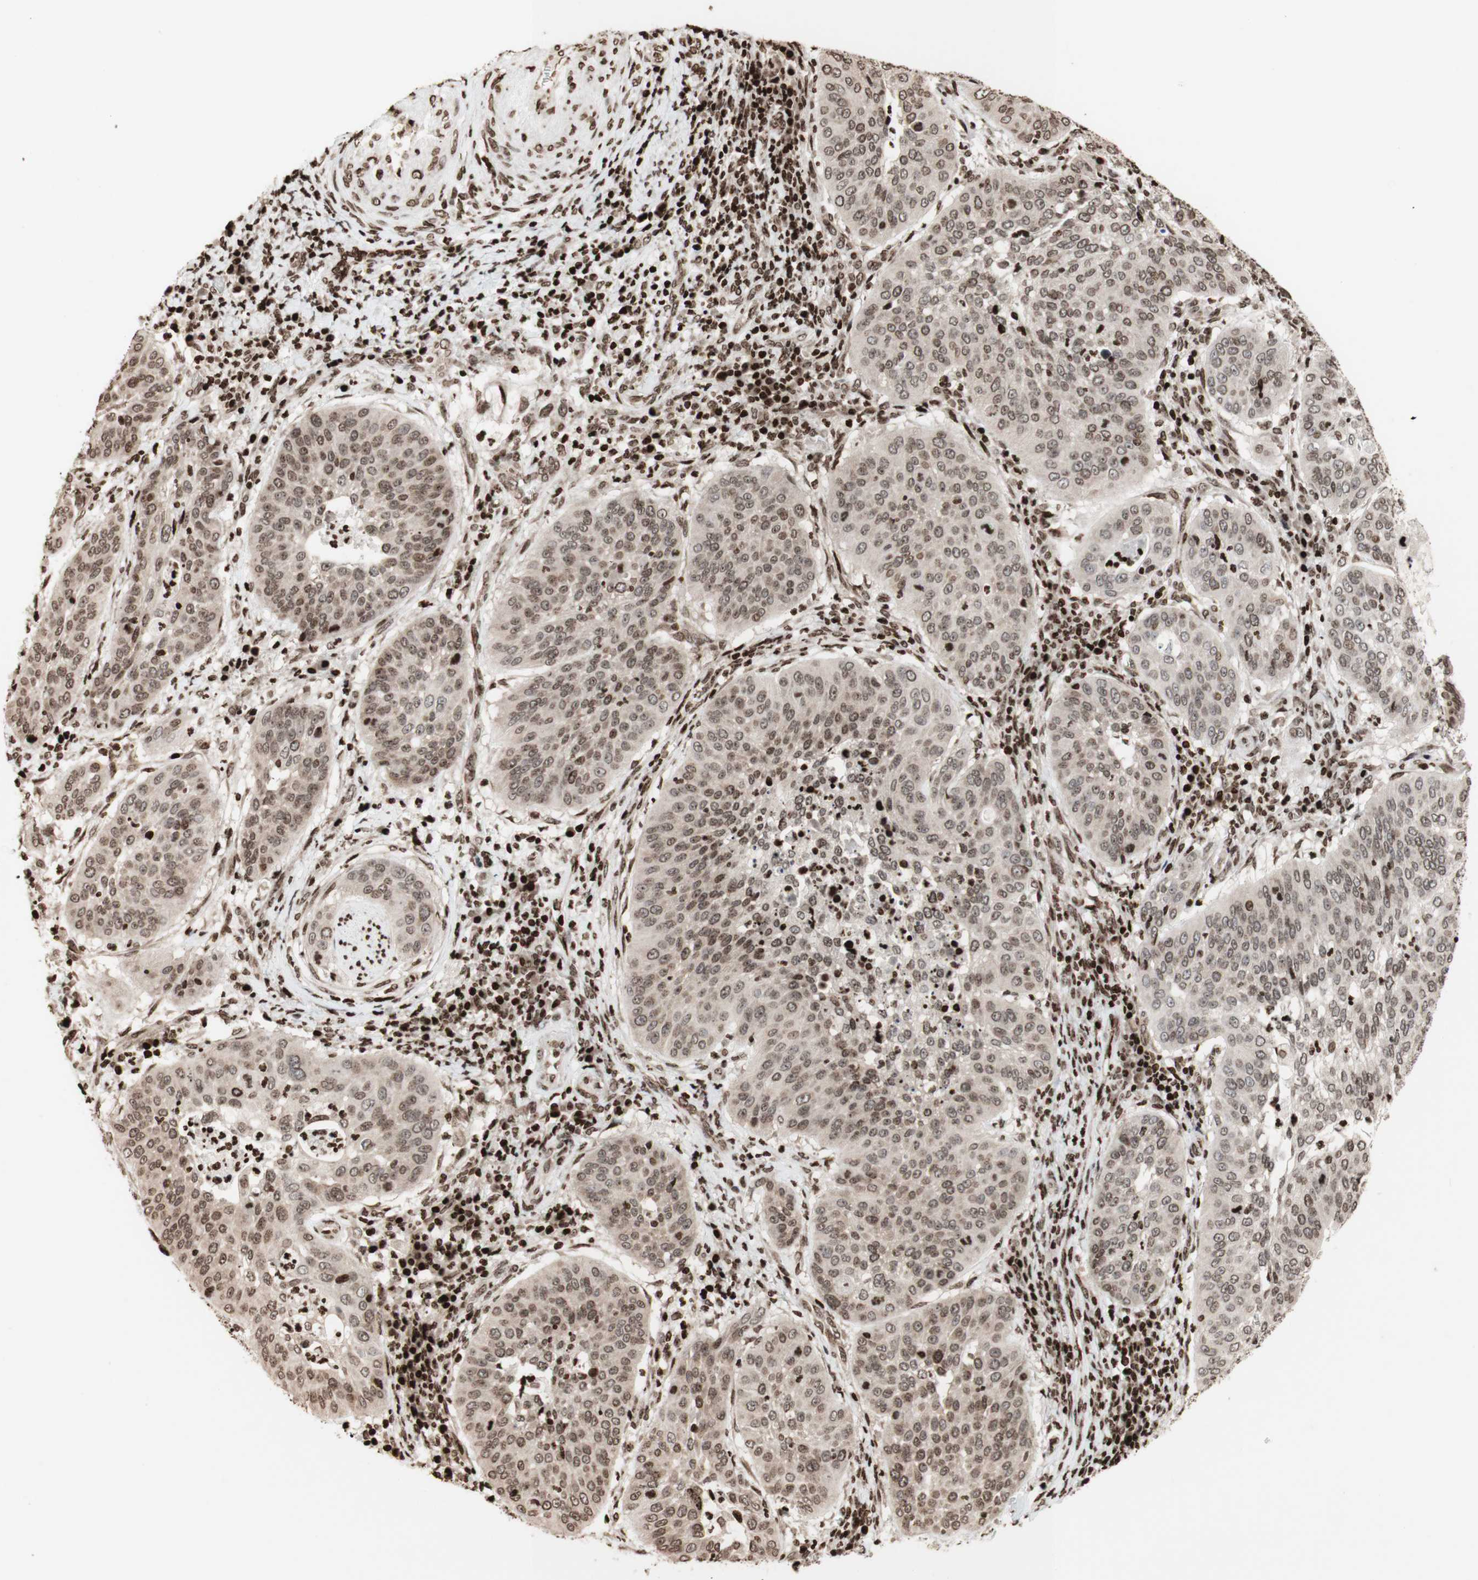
{"staining": {"intensity": "moderate", "quantity": ">75%", "location": "nuclear"}, "tissue": "cervical cancer", "cell_type": "Tumor cells", "image_type": "cancer", "snomed": [{"axis": "morphology", "description": "Normal tissue, NOS"}, {"axis": "morphology", "description": "Squamous cell carcinoma, NOS"}, {"axis": "topography", "description": "Cervix"}], "caption": "Immunohistochemistry (IHC) micrograph of cervical cancer (squamous cell carcinoma) stained for a protein (brown), which displays medium levels of moderate nuclear staining in about >75% of tumor cells.", "gene": "NCAPD2", "patient": {"sex": "female", "age": 39}}